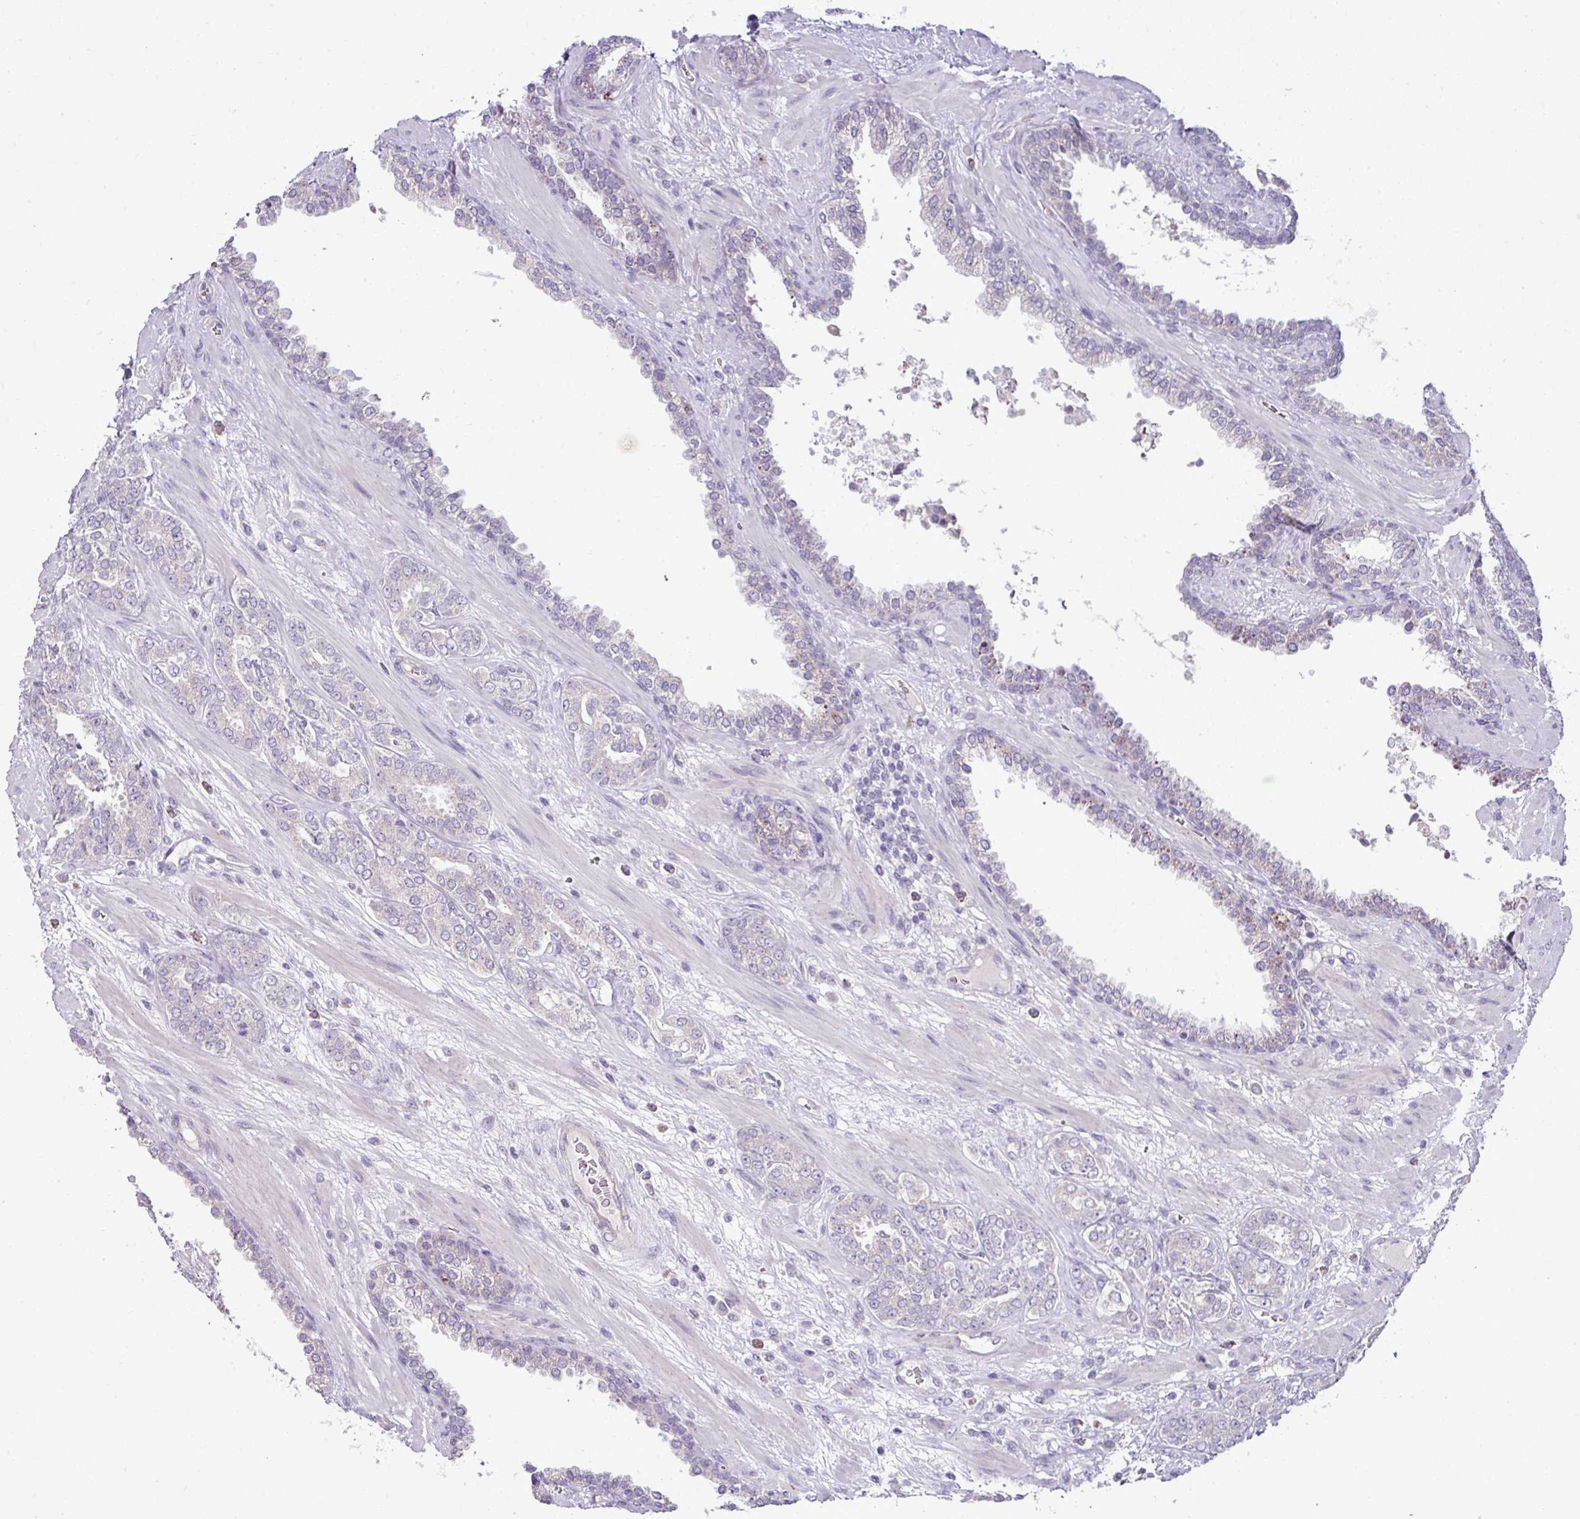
{"staining": {"intensity": "negative", "quantity": "none", "location": "none"}, "tissue": "prostate cancer", "cell_type": "Tumor cells", "image_type": "cancer", "snomed": [{"axis": "morphology", "description": "Adenocarcinoma, High grade"}, {"axis": "topography", "description": "Prostate"}], "caption": "Immunohistochemistry micrograph of prostate cancer stained for a protein (brown), which reveals no staining in tumor cells. (Stains: DAB (3,3'-diaminobenzidine) immunohistochemistry with hematoxylin counter stain, Microscopy: brightfield microscopy at high magnification).", "gene": "HBEGF", "patient": {"sex": "male", "age": 71}}